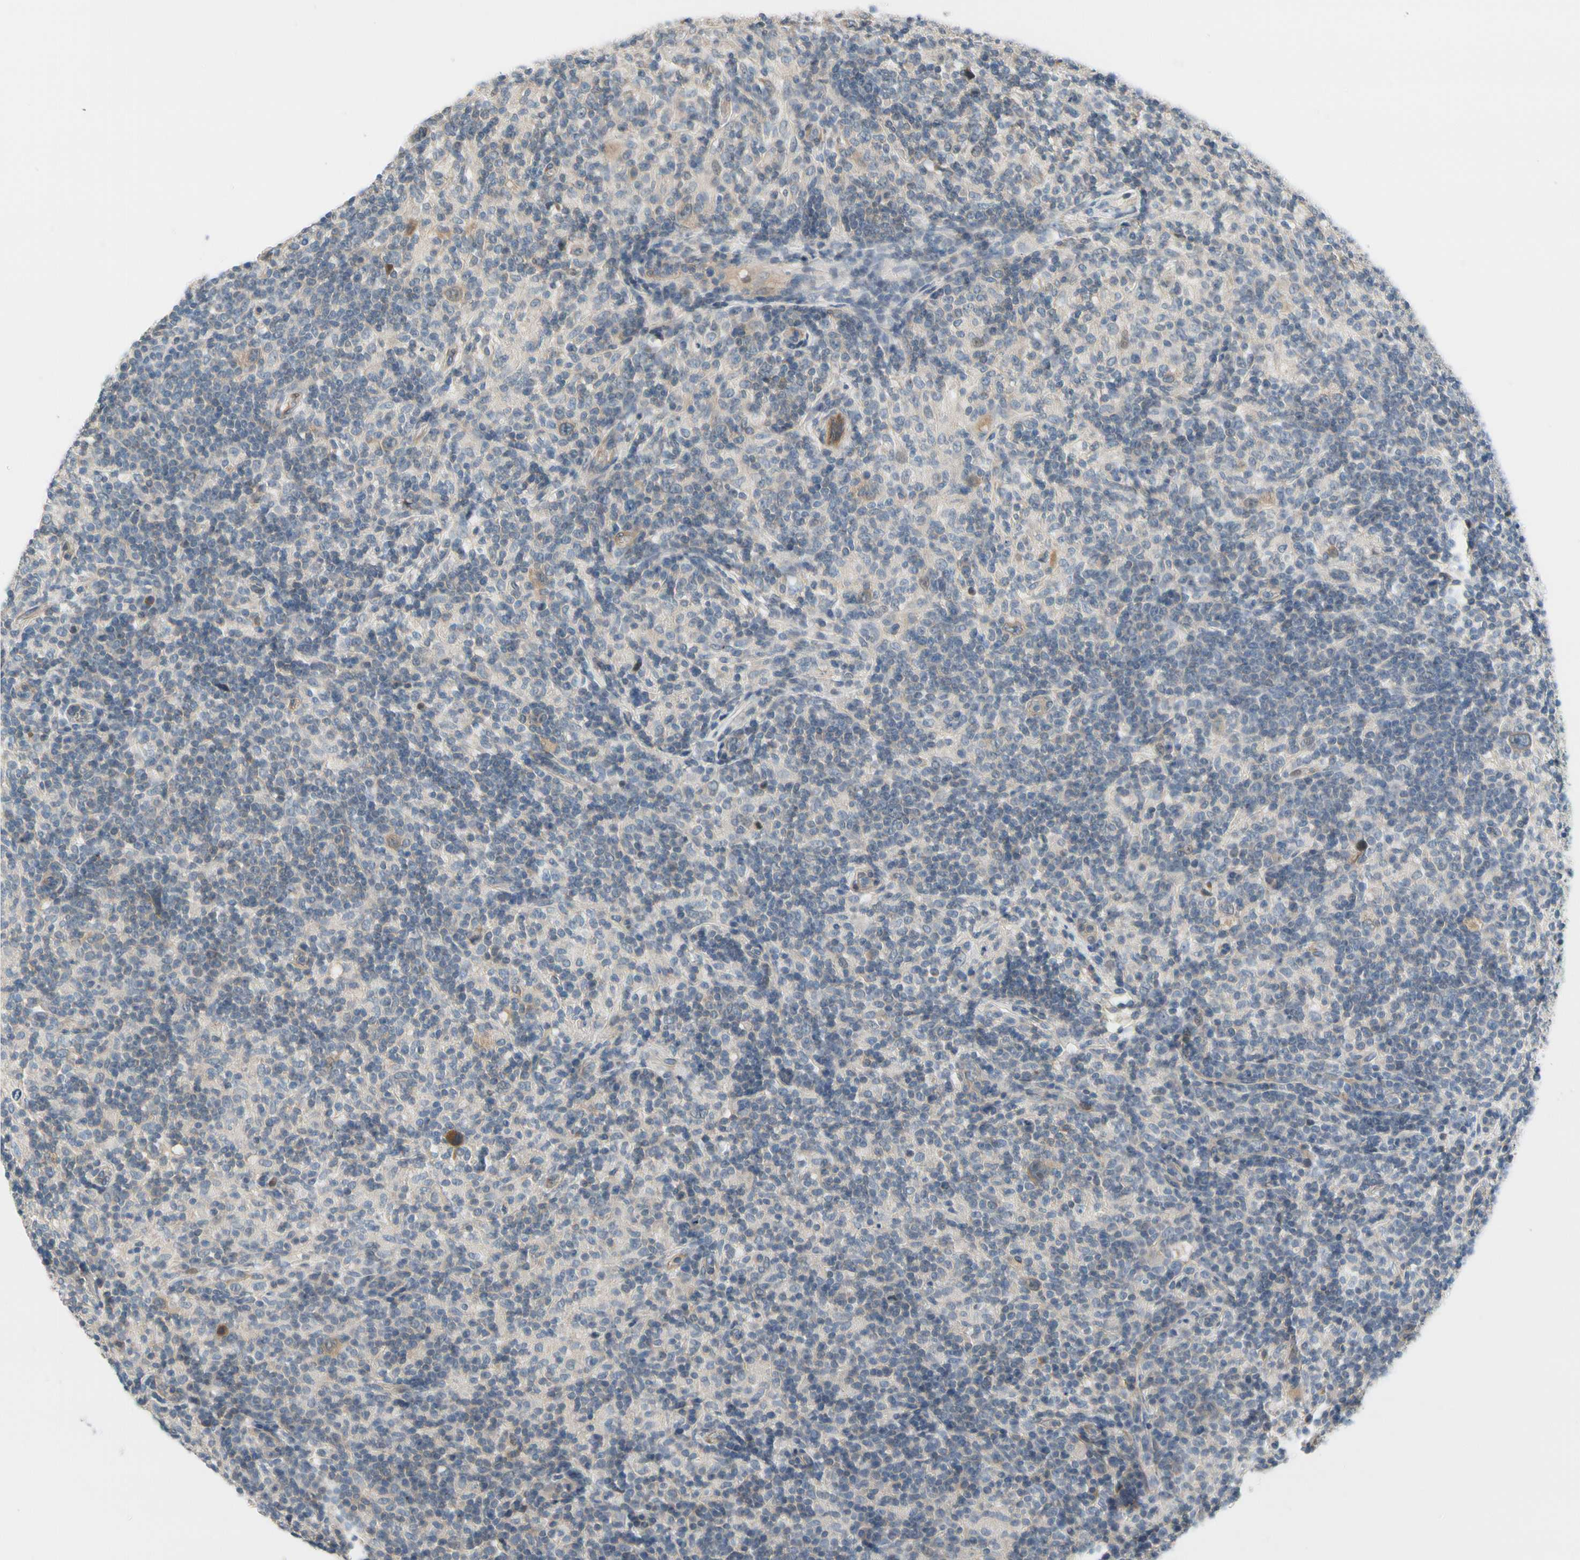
{"staining": {"intensity": "moderate", "quantity": ">75%", "location": "cytoplasmic/membranous"}, "tissue": "lymphoma", "cell_type": "Tumor cells", "image_type": "cancer", "snomed": [{"axis": "morphology", "description": "Hodgkin's disease, NOS"}, {"axis": "topography", "description": "Lymph node"}], "caption": "Lymphoma stained with a protein marker reveals moderate staining in tumor cells.", "gene": "CFAP36", "patient": {"sex": "male", "age": 70}}